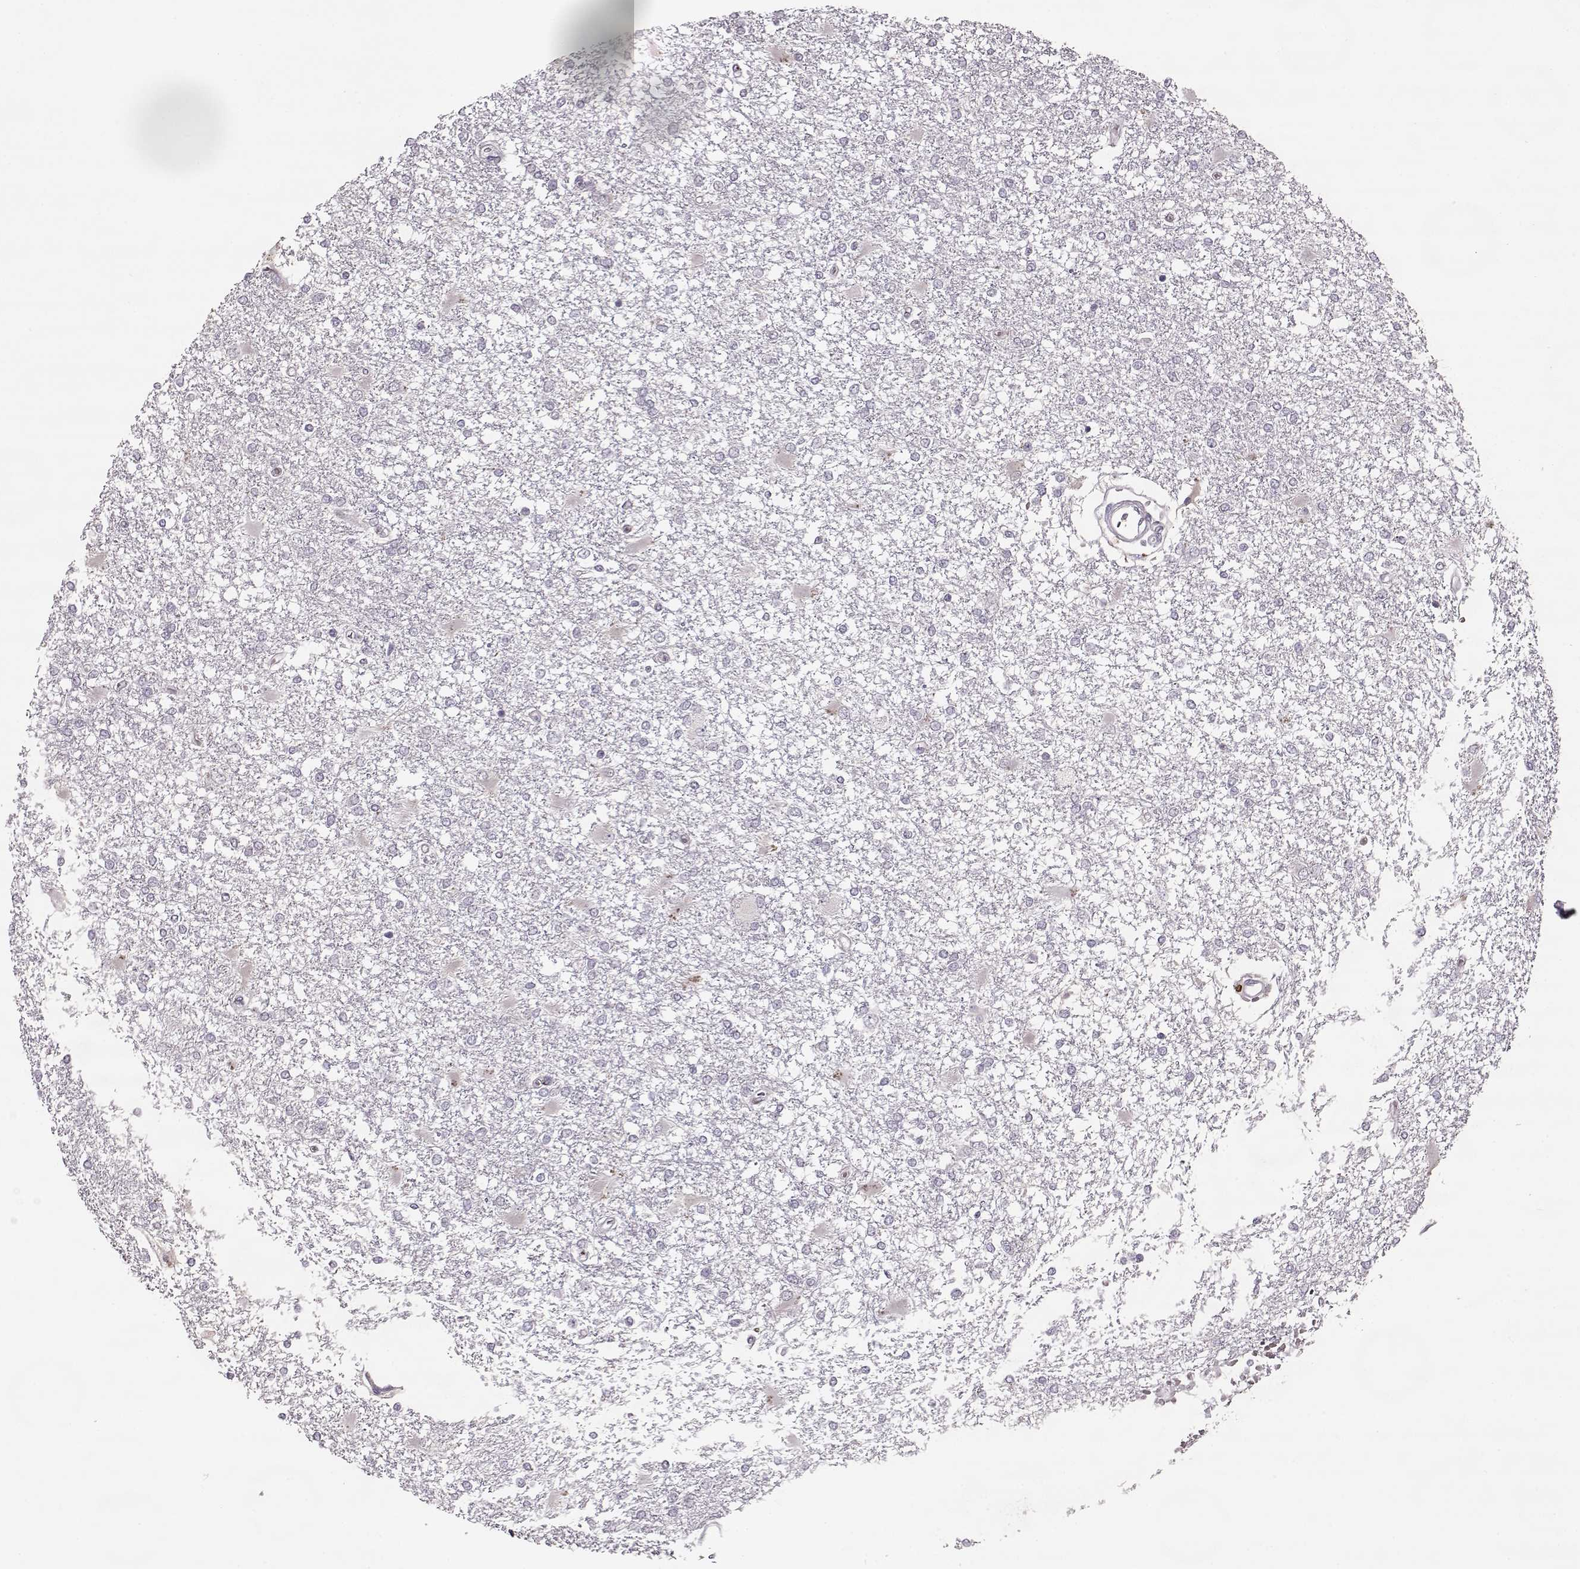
{"staining": {"intensity": "negative", "quantity": "none", "location": "none"}, "tissue": "glioma", "cell_type": "Tumor cells", "image_type": "cancer", "snomed": [{"axis": "morphology", "description": "Glioma, malignant, High grade"}, {"axis": "topography", "description": "Cerebral cortex"}], "caption": "Glioma was stained to show a protein in brown. There is no significant expression in tumor cells.", "gene": "ACOT11", "patient": {"sex": "male", "age": 79}}